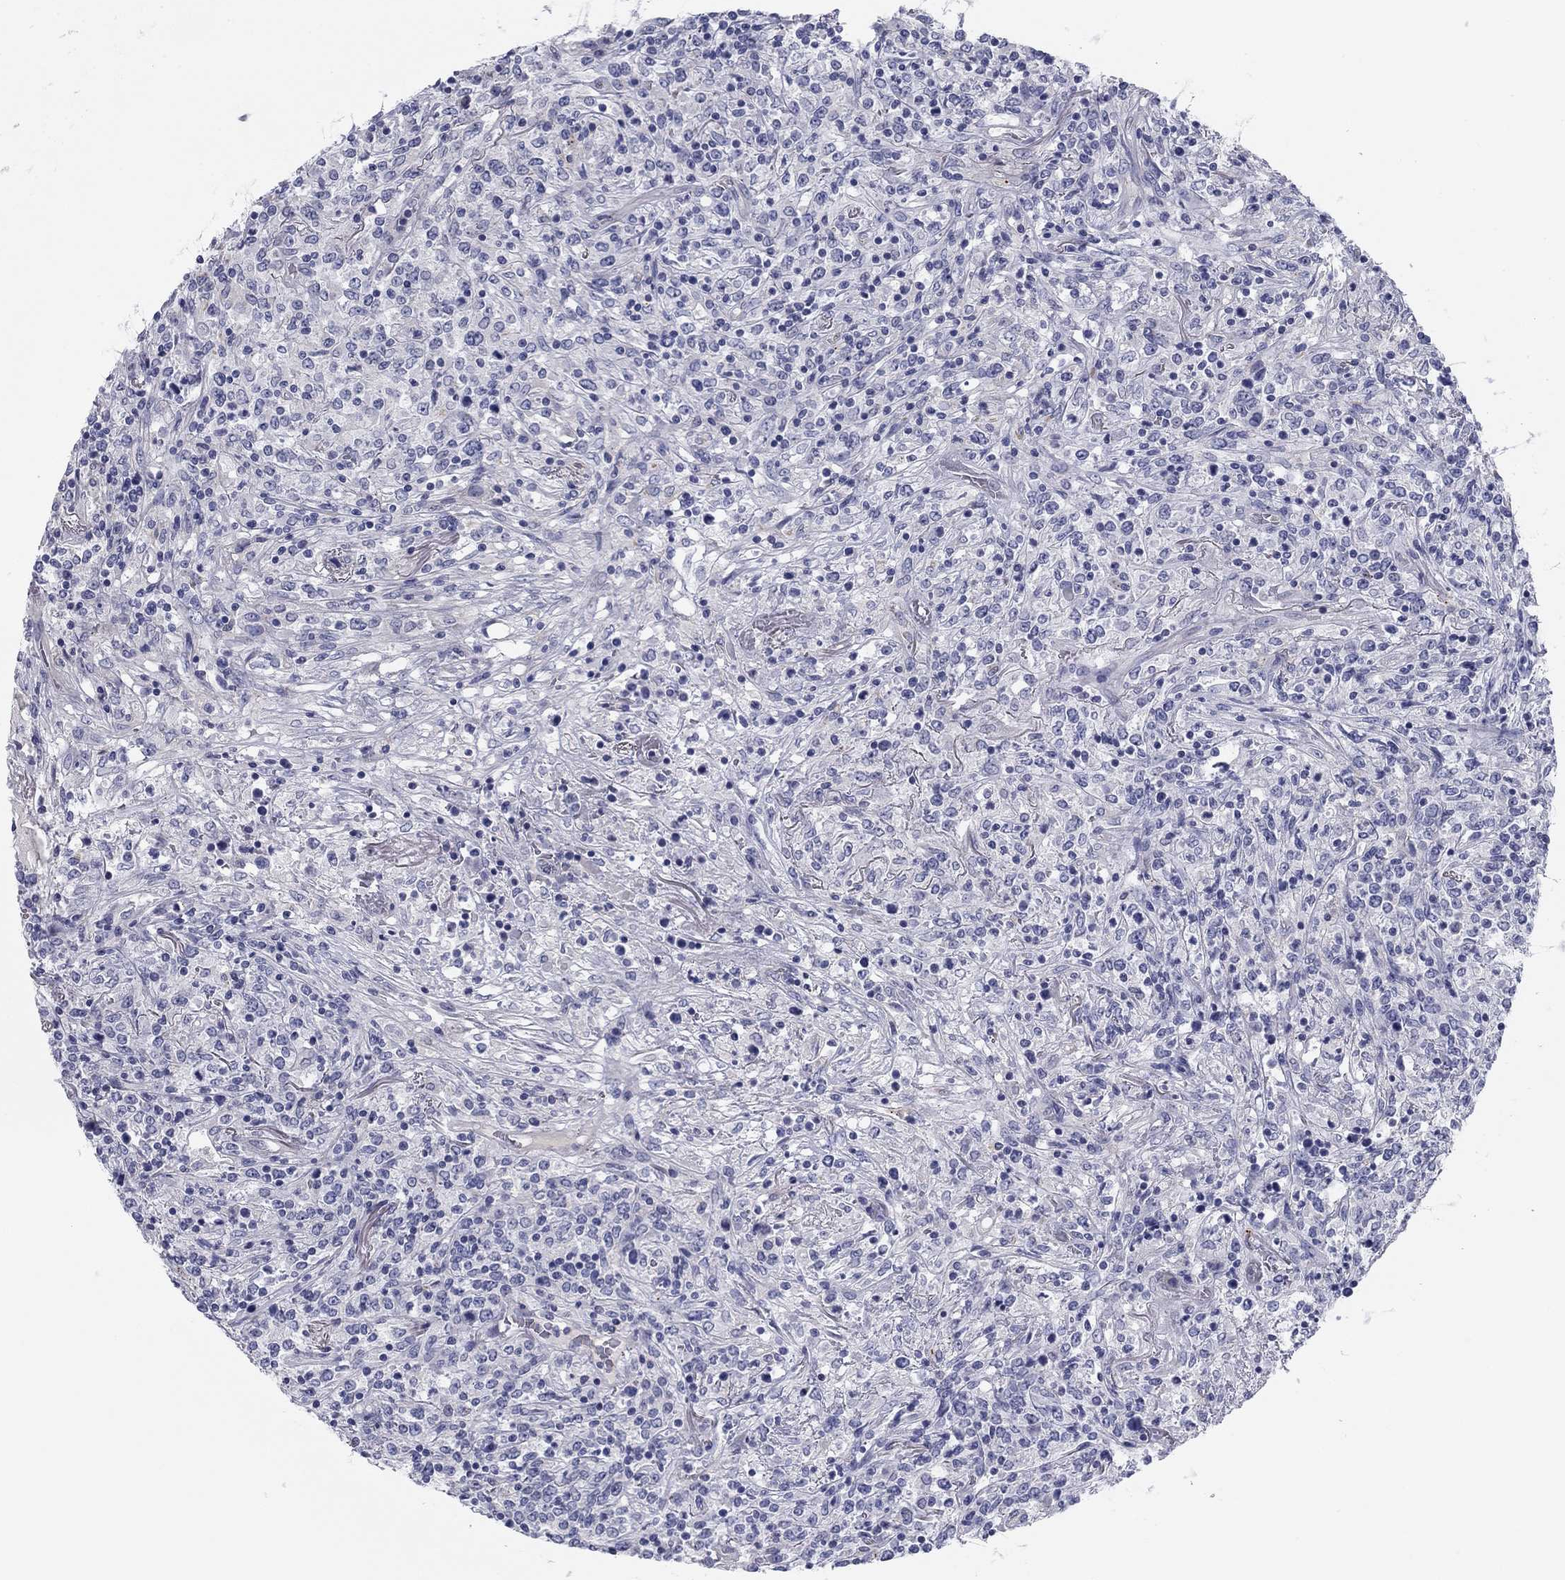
{"staining": {"intensity": "negative", "quantity": "none", "location": "none"}, "tissue": "lymphoma", "cell_type": "Tumor cells", "image_type": "cancer", "snomed": [{"axis": "morphology", "description": "Malignant lymphoma, non-Hodgkin's type, High grade"}, {"axis": "topography", "description": "Lung"}], "caption": "A photomicrograph of human malignant lymphoma, non-Hodgkin's type (high-grade) is negative for staining in tumor cells.", "gene": "SEPTIN3", "patient": {"sex": "male", "age": 79}}